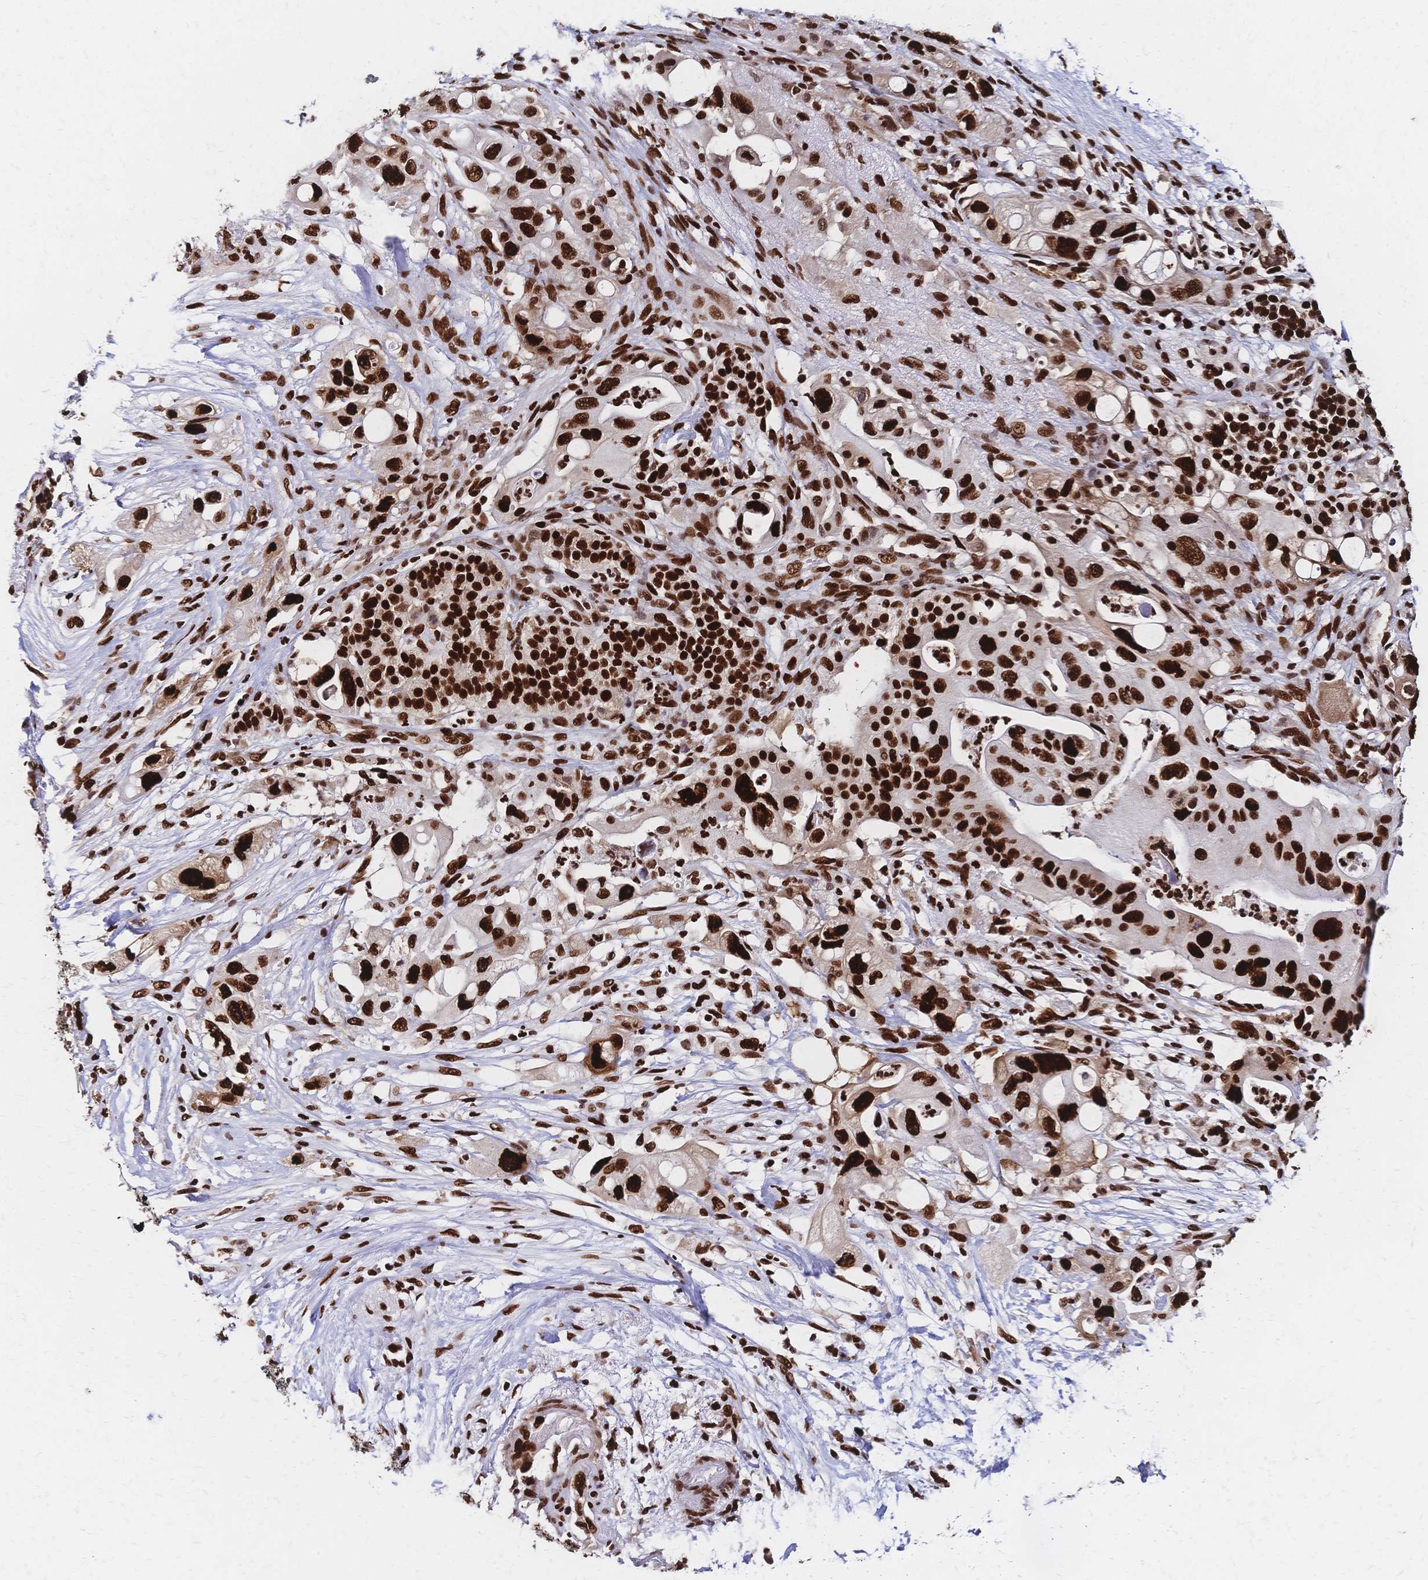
{"staining": {"intensity": "strong", "quantity": ">75%", "location": "nuclear"}, "tissue": "pancreatic cancer", "cell_type": "Tumor cells", "image_type": "cancer", "snomed": [{"axis": "morphology", "description": "Adenocarcinoma, NOS"}, {"axis": "topography", "description": "Pancreas"}], "caption": "A histopathology image of pancreatic cancer stained for a protein shows strong nuclear brown staining in tumor cells.", "gene": "HDGF", "patient": {"sex": "female", "age": 72}}